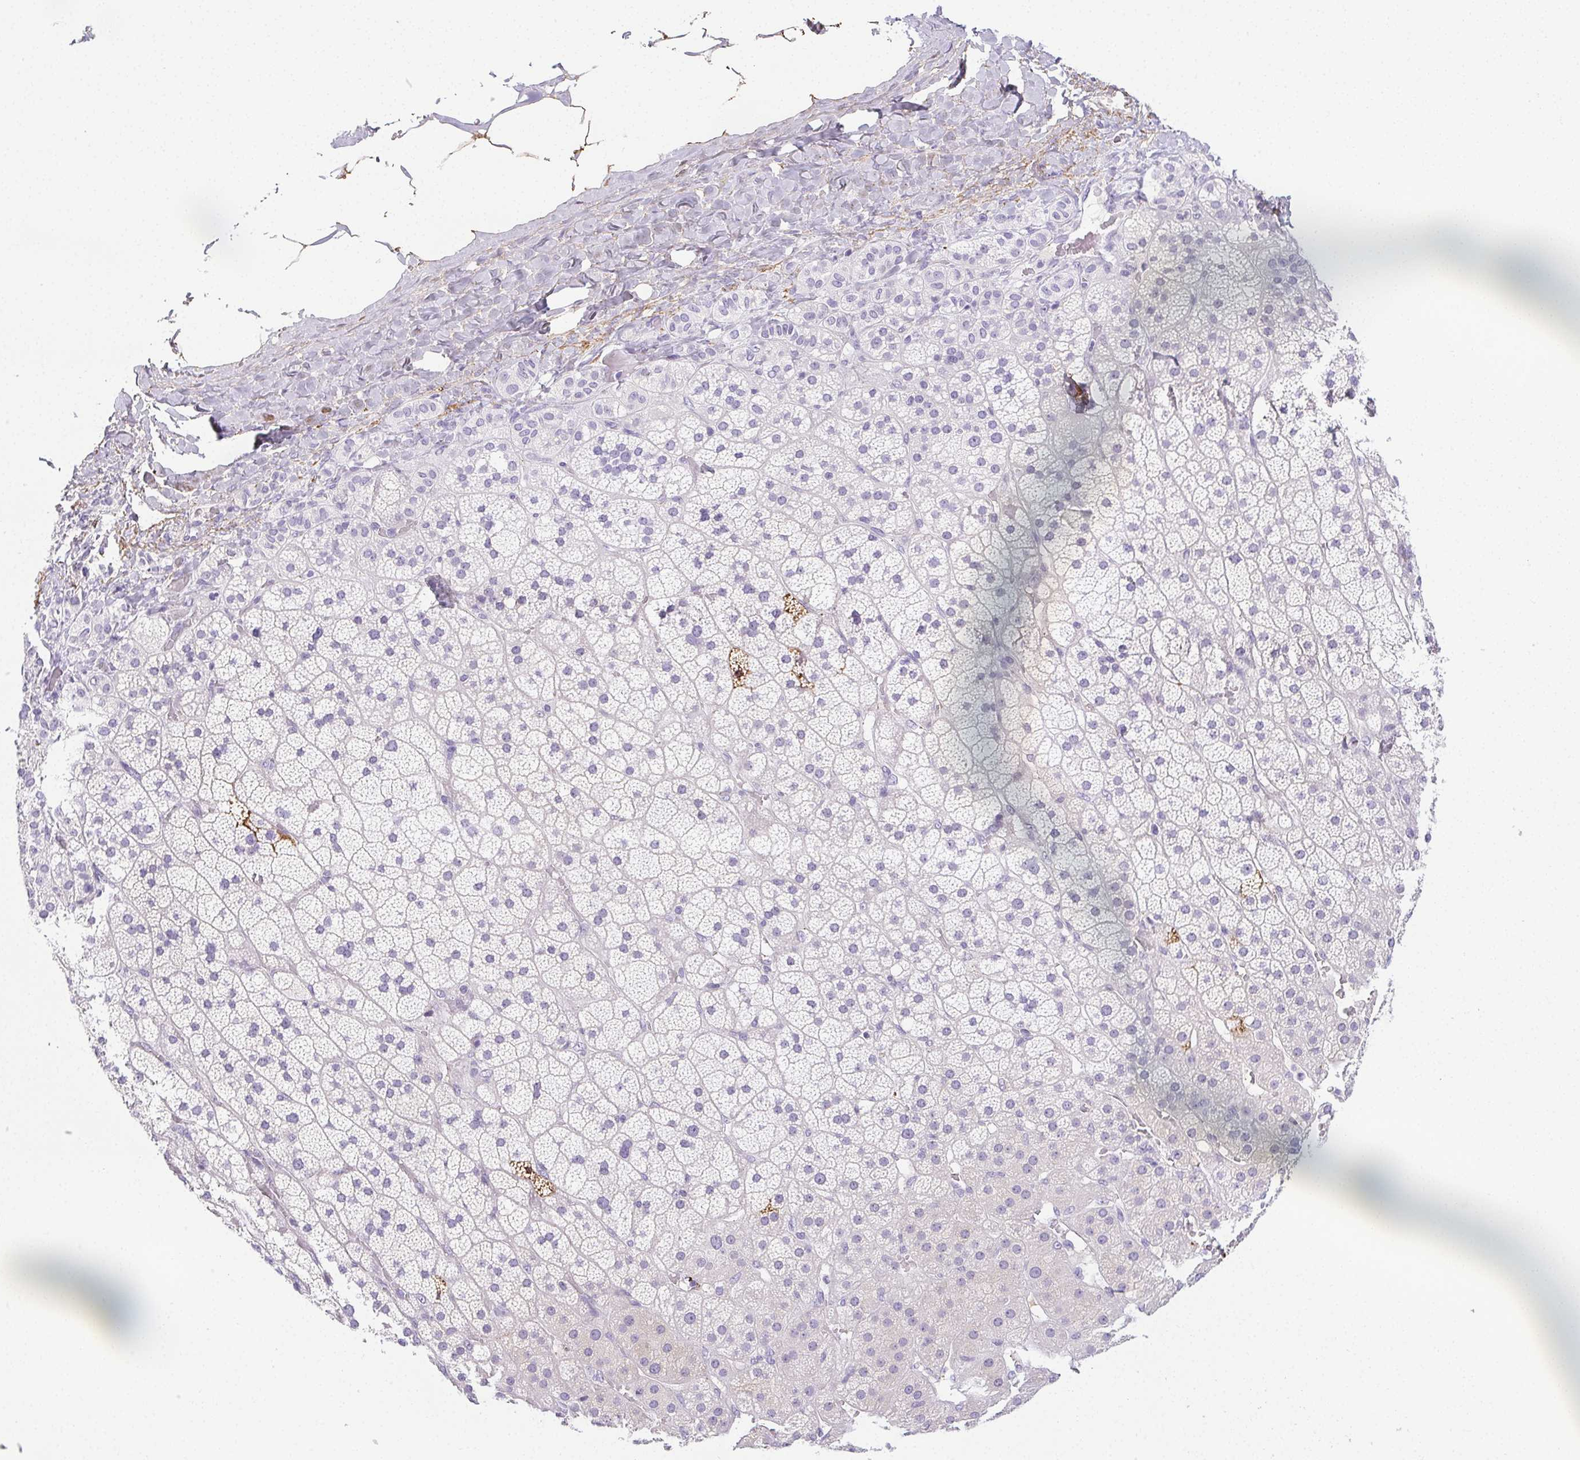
{"staining": {"intensity": "moderate", "quantity": "<25%", "location": "cytoplasmic/membranous"}, "tissue": "adrenal gland", "cell_type": "Glandular cells", "image_type": "normal", "snomed": [{"axis": "morphology", "description": "Normal tissue, NOS"}, {"axis": "topography", "description": "Adrenal gland"}], "caption": "Immunohistochemical staining of normal adrenal gland reveals low levels of moderate cytoplasmic/membranous positivity in about <25% of glandular cells.", "gene": "VTN", "patient": {"sex": "male", "age": 57}}